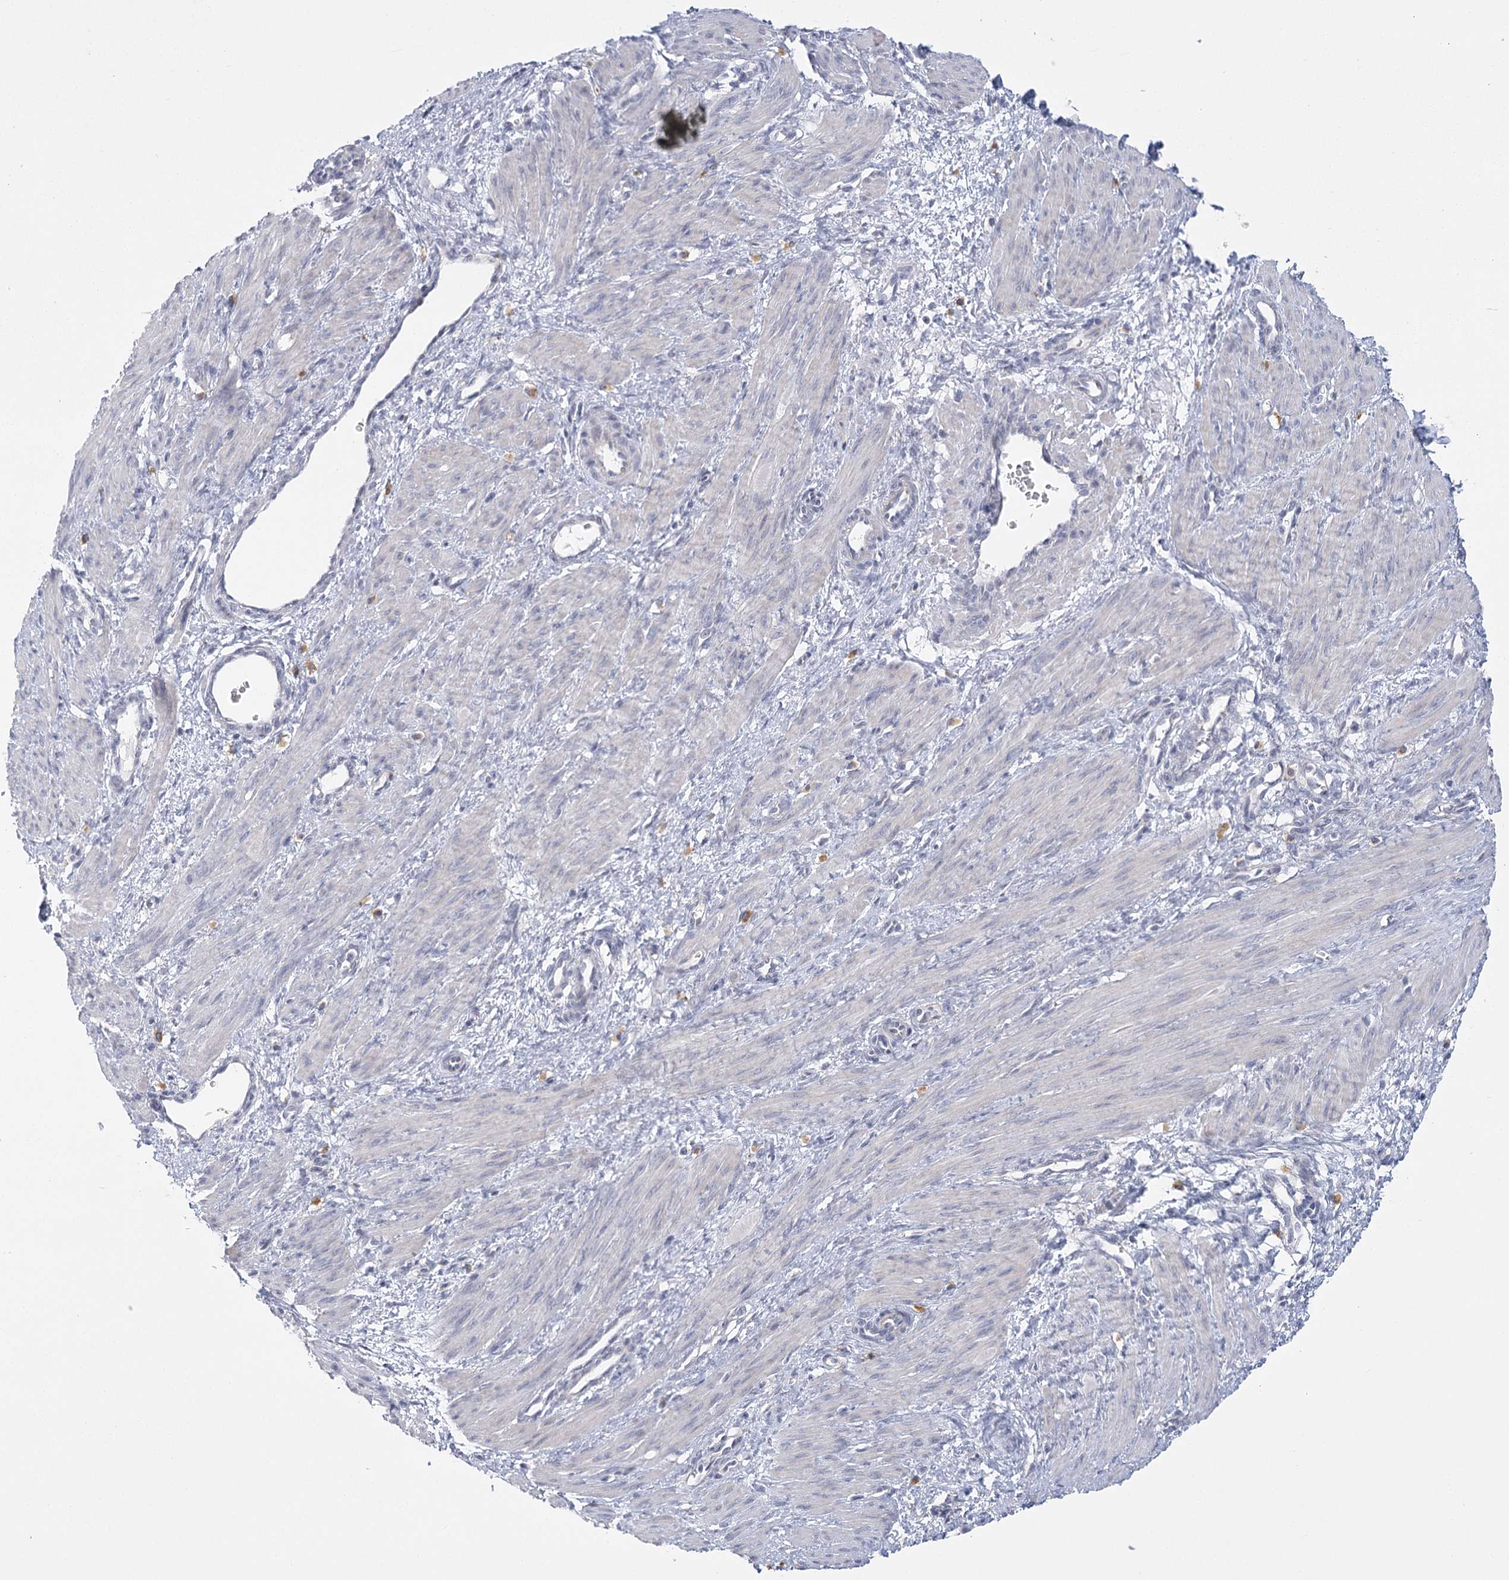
{"staining": {"intensity": "negative", "quantity": "none", "location": "none"}, "tissue": "smooth muscle", "cell_type": "Smooth muscle cells", "image_type": "normal", "snomed": [{"axis": "morphology", "description": "Normal tissue, NOS"}, {"axis": "topography", "description": "Endometrium"}], "caption": "IHC of benign smooth muscle demonstrates no expression in smooth muscle cells.", "gene": "FAM76B", "patient": {"sex": "female", "age": 33}}